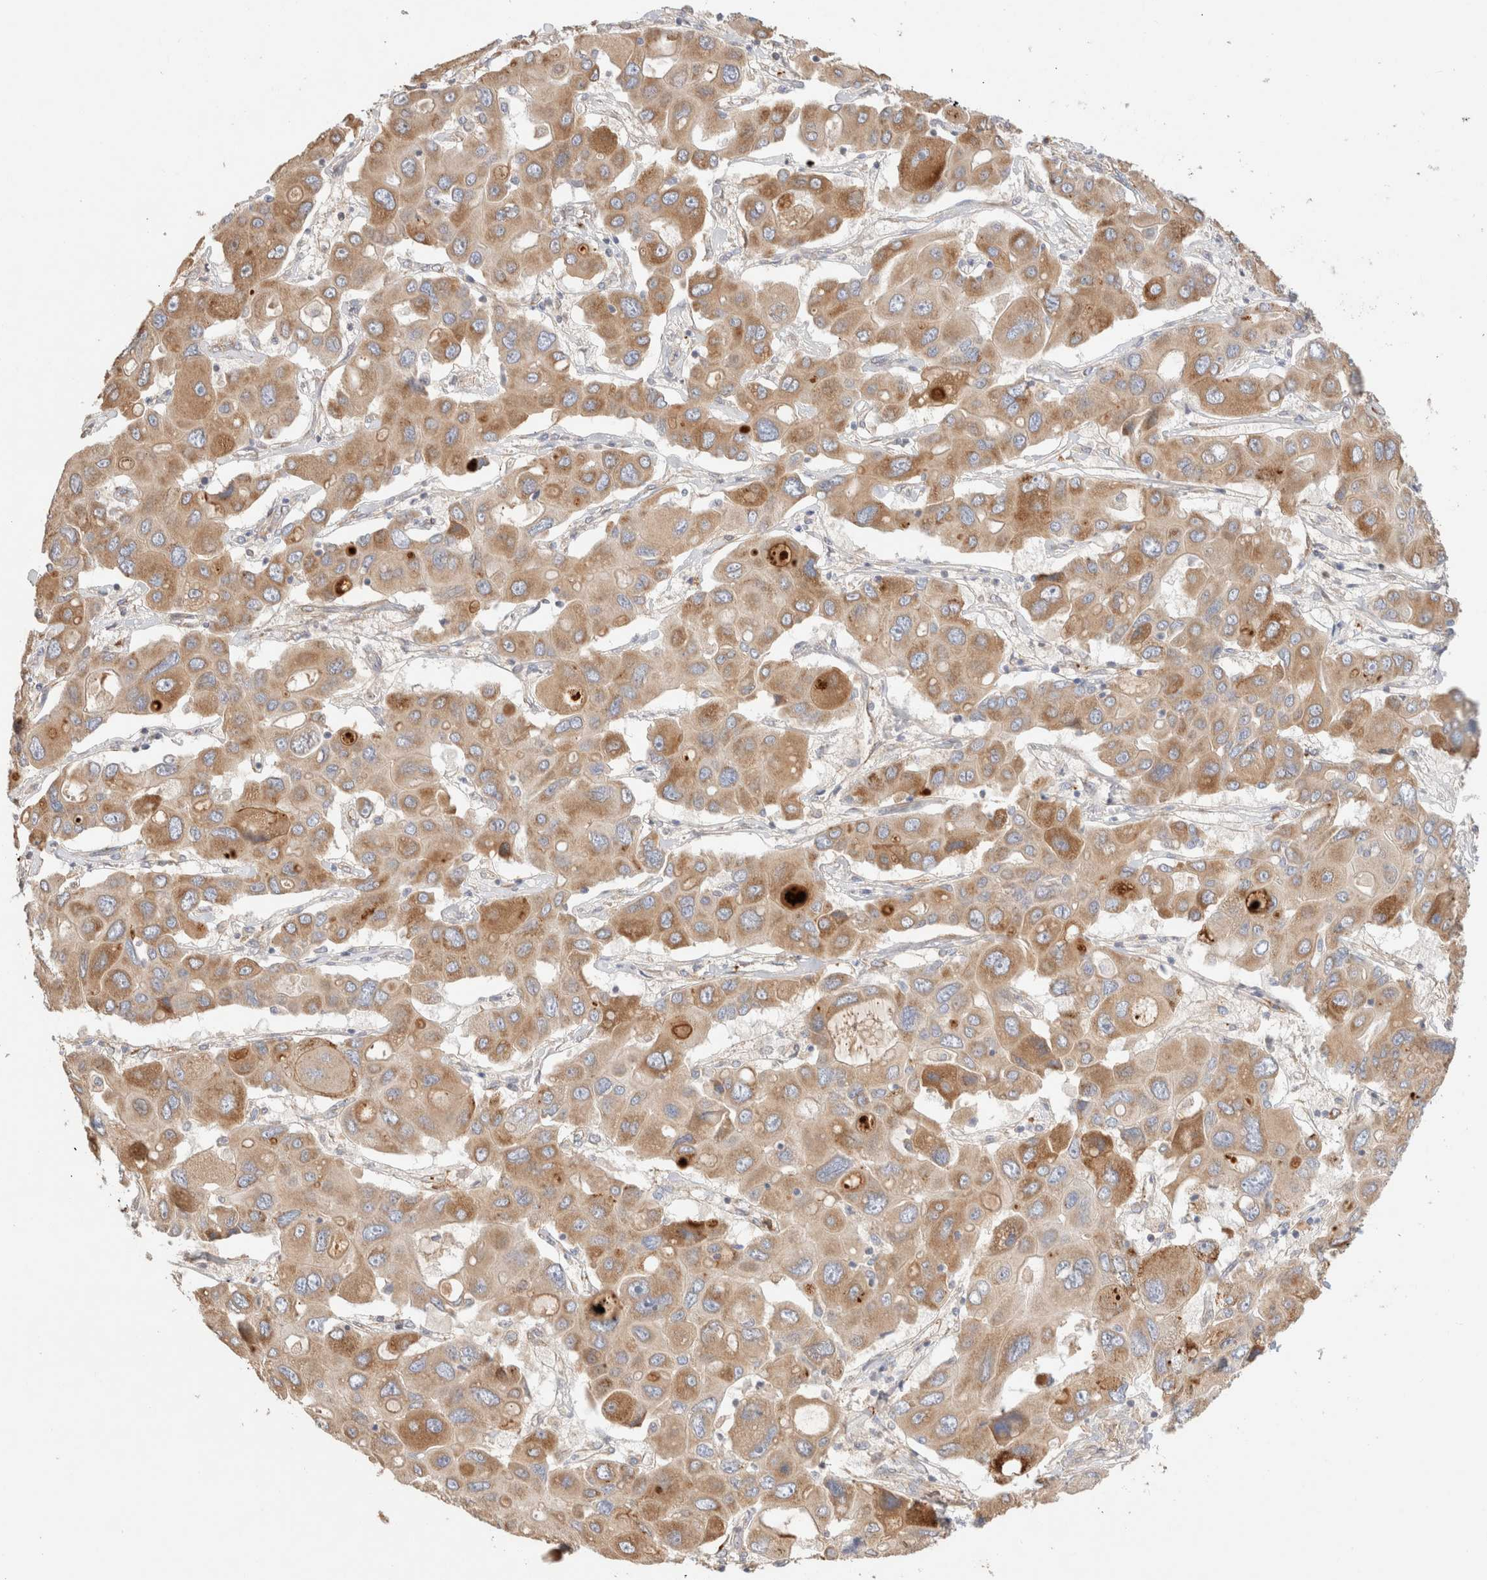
{"staining": {"intensity": "moderate", "quantity": ">75%", "location": "cytoplasmic/membranous"}, "tissue": "liver cancer", "cell_type": "Tumor cells", "image_type": "cancer", "snomed": [{"axis": "morphology", "description": "Cholangiocarcinoma"}, {"axis": "topography", "description": "Liver"}], "caption": "Protein expression by IHC displays moderate cytoplasmic/membranous expression in approximately >75% of tumor cells in liver cancer.", "gene": "PROS1", "patient": {"sex": "male", "age": 67}}